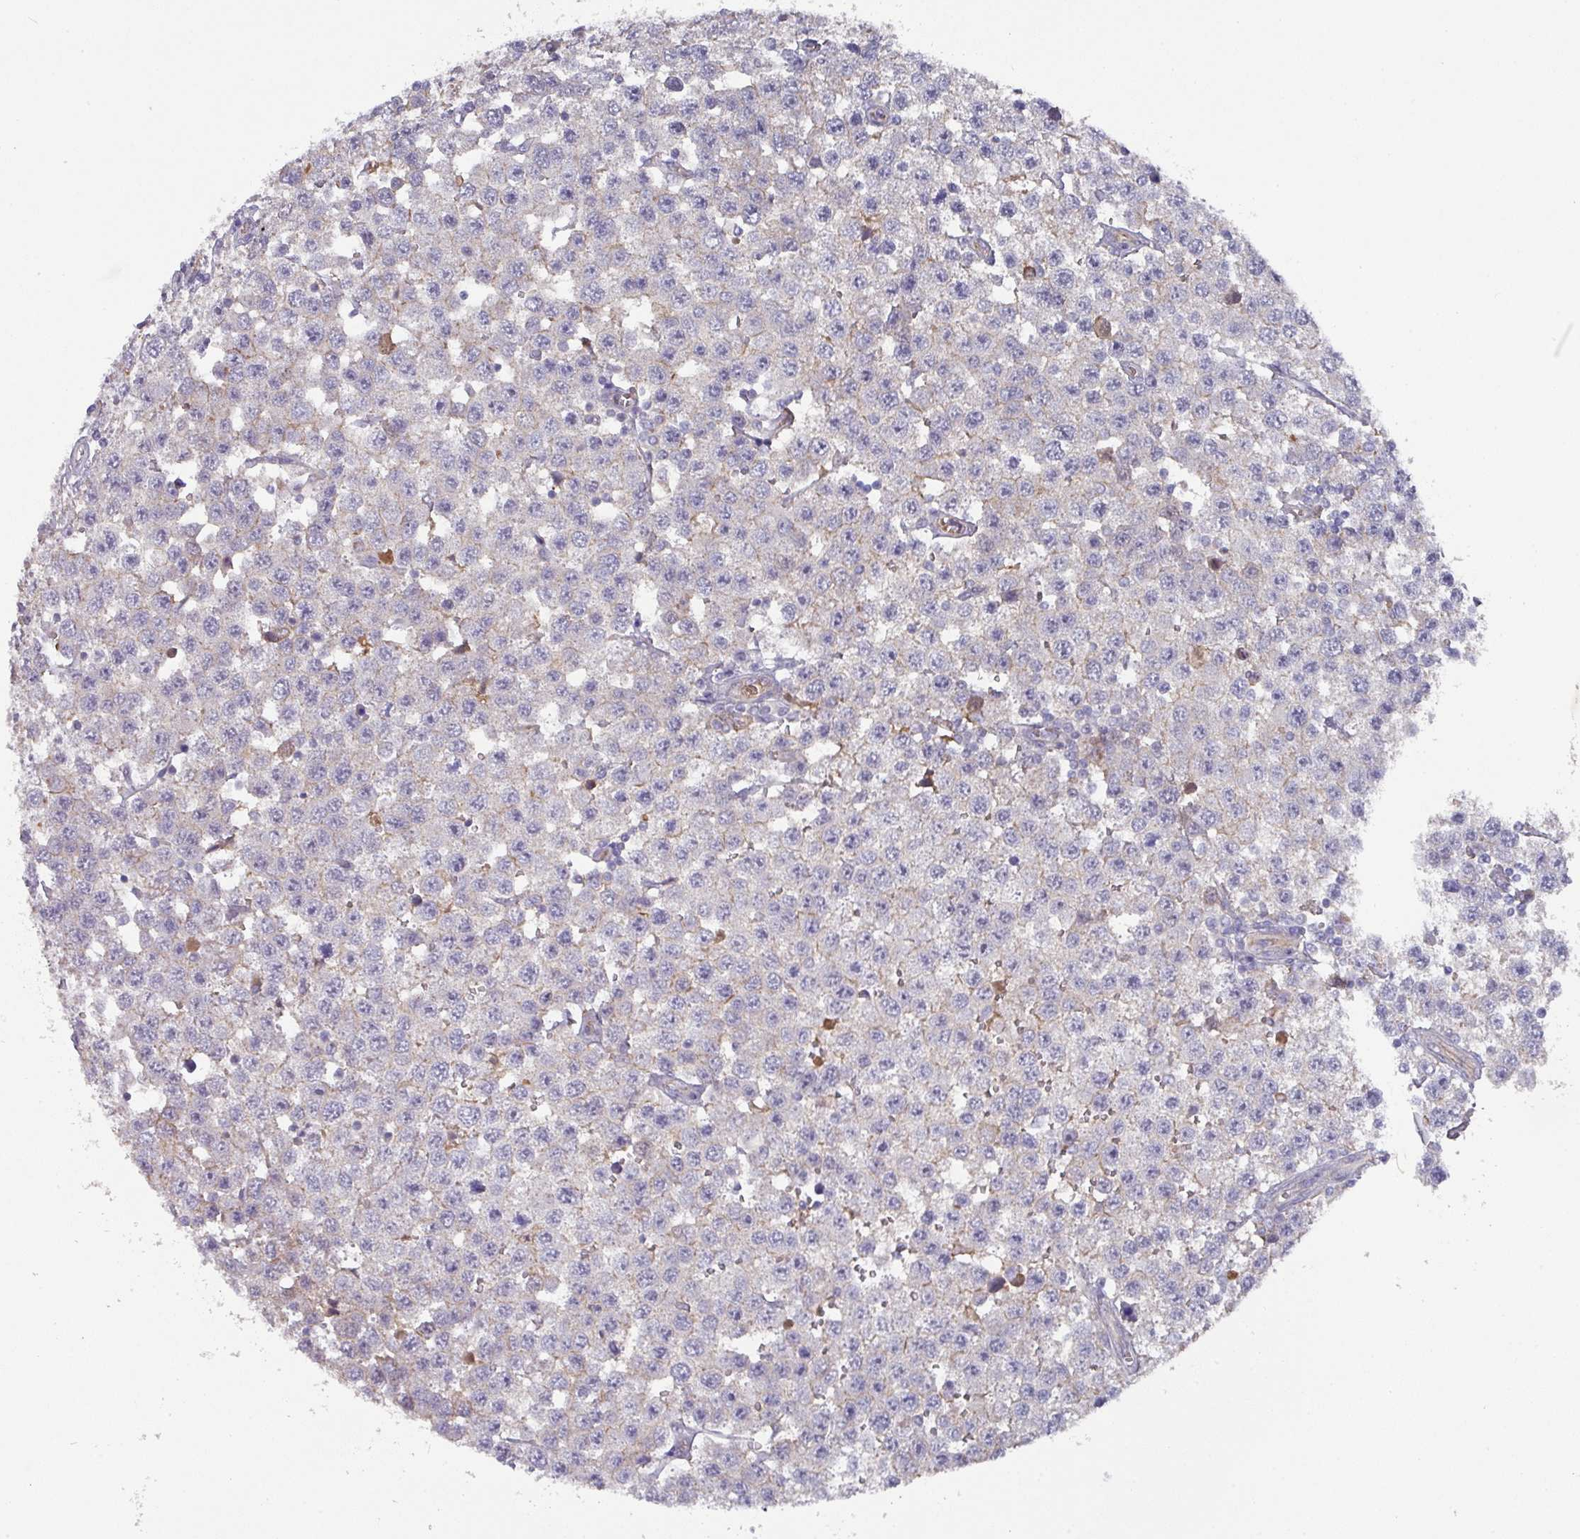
{"staining": {"intensity": "negative", "quantity": "none", "location": "none"}, "tissue": "testis cancer", "cell_type": "Tumor cells", "image_type": "cancer", "snomed": [{"axis": "morphology", "description": "Seminoma, NOS"}, {"axis": "topography", "description": "Testis"}], "caption": "Human testis cancer stained for a protein using immunohistochemistry exhibits no positivity in tumor cells.", "gene": "PRR5", "patient": {"sex": "male", "age": 34}}